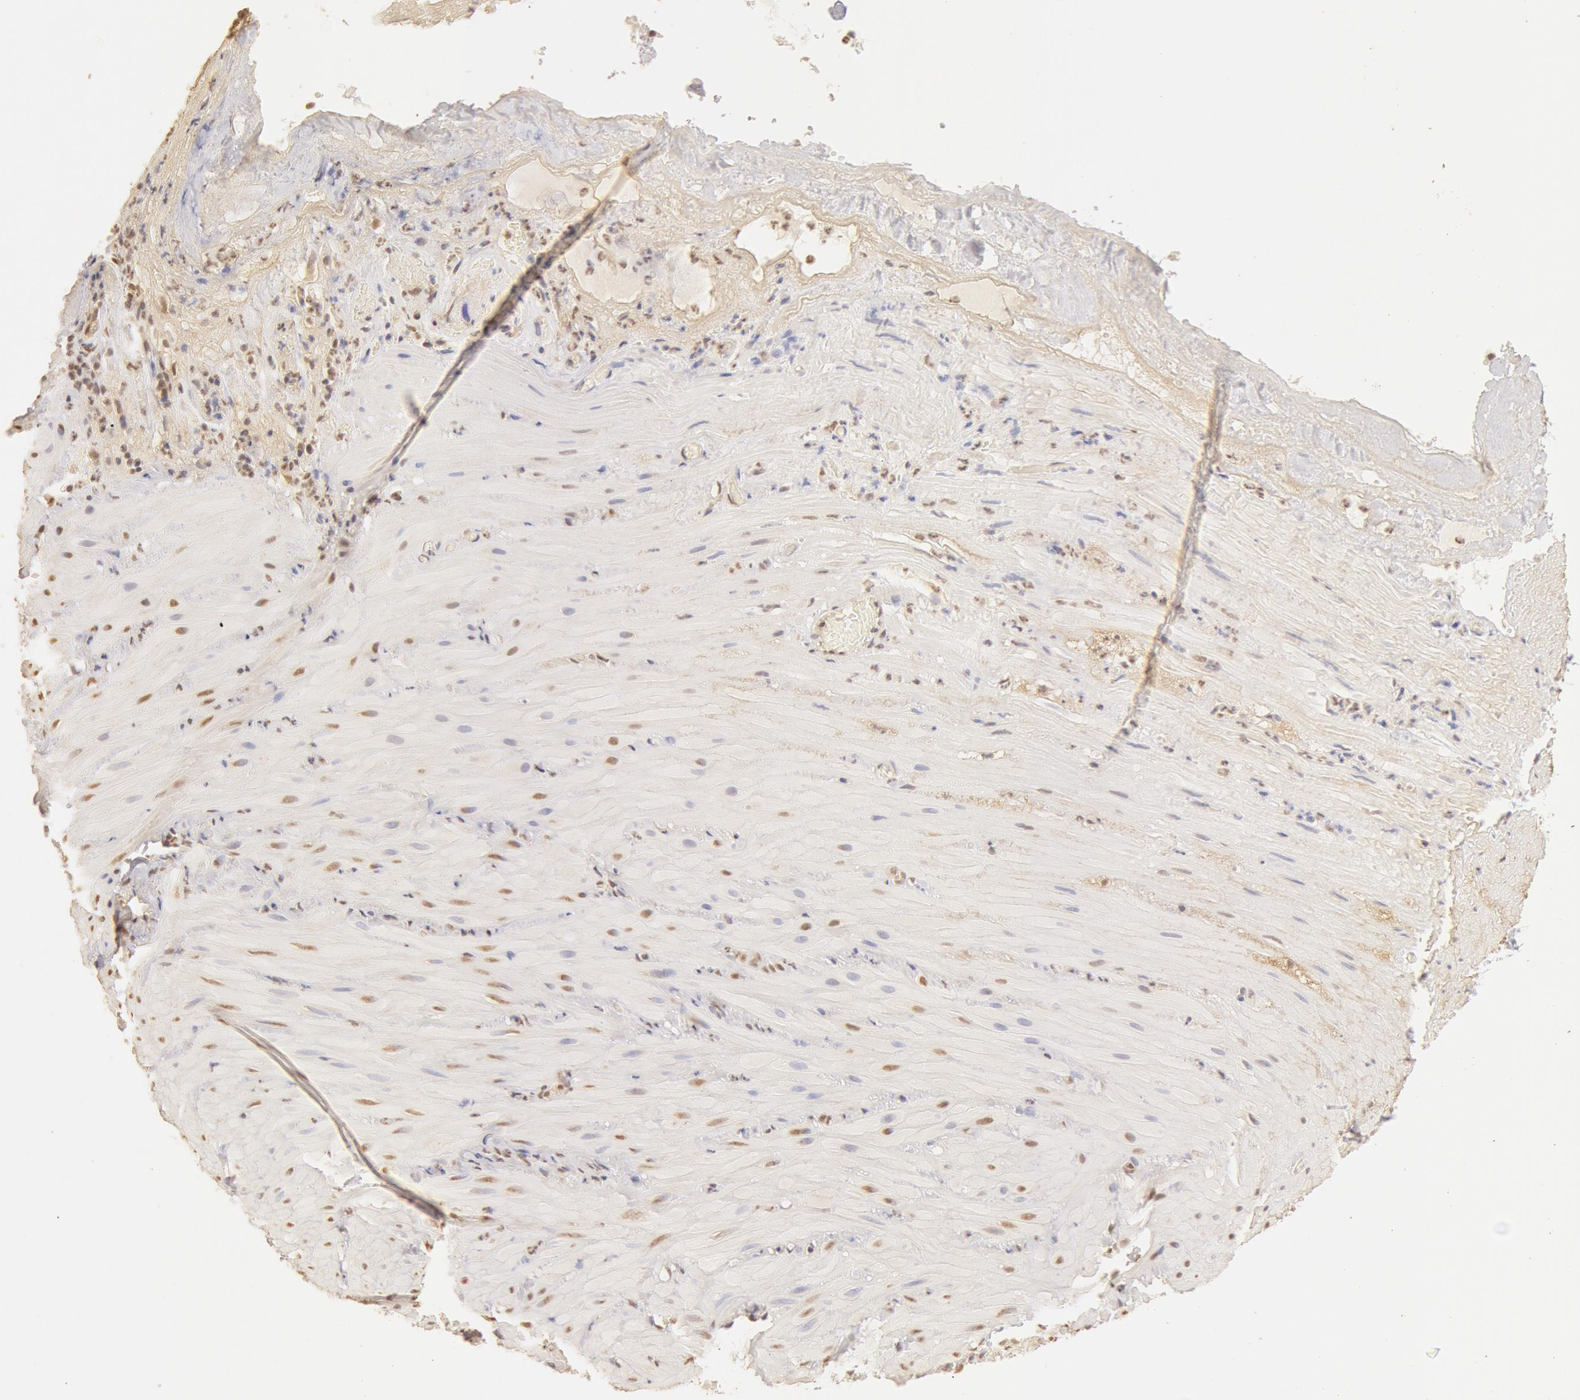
{"staining": {"intensity": "moderate", "quantity": "25%-75%", "location": "nuclear"}, "tissue": "smooth muscle", "cell_type": "Smooth muscle cells", "image_type": "normal", "snomed": [{"axis": "morphology", "description": "Normal tissue, NOS"}, {"axis": "topography", "description": "Duodenum"}], "caption": "Brown immunohistochemical staining in normal smooth muscle reveals moderate nuclear staining in approximately 25%-75% of smooth muscle cells. The staining is performed using DAB (3,3'-diaminobenzidine) brown chromogen to label protein expression. The nuclei are counter-stained blue using hematoxylin.", "gene": "SNRNP70", "patient": {"sex": "male", "age": 63}}